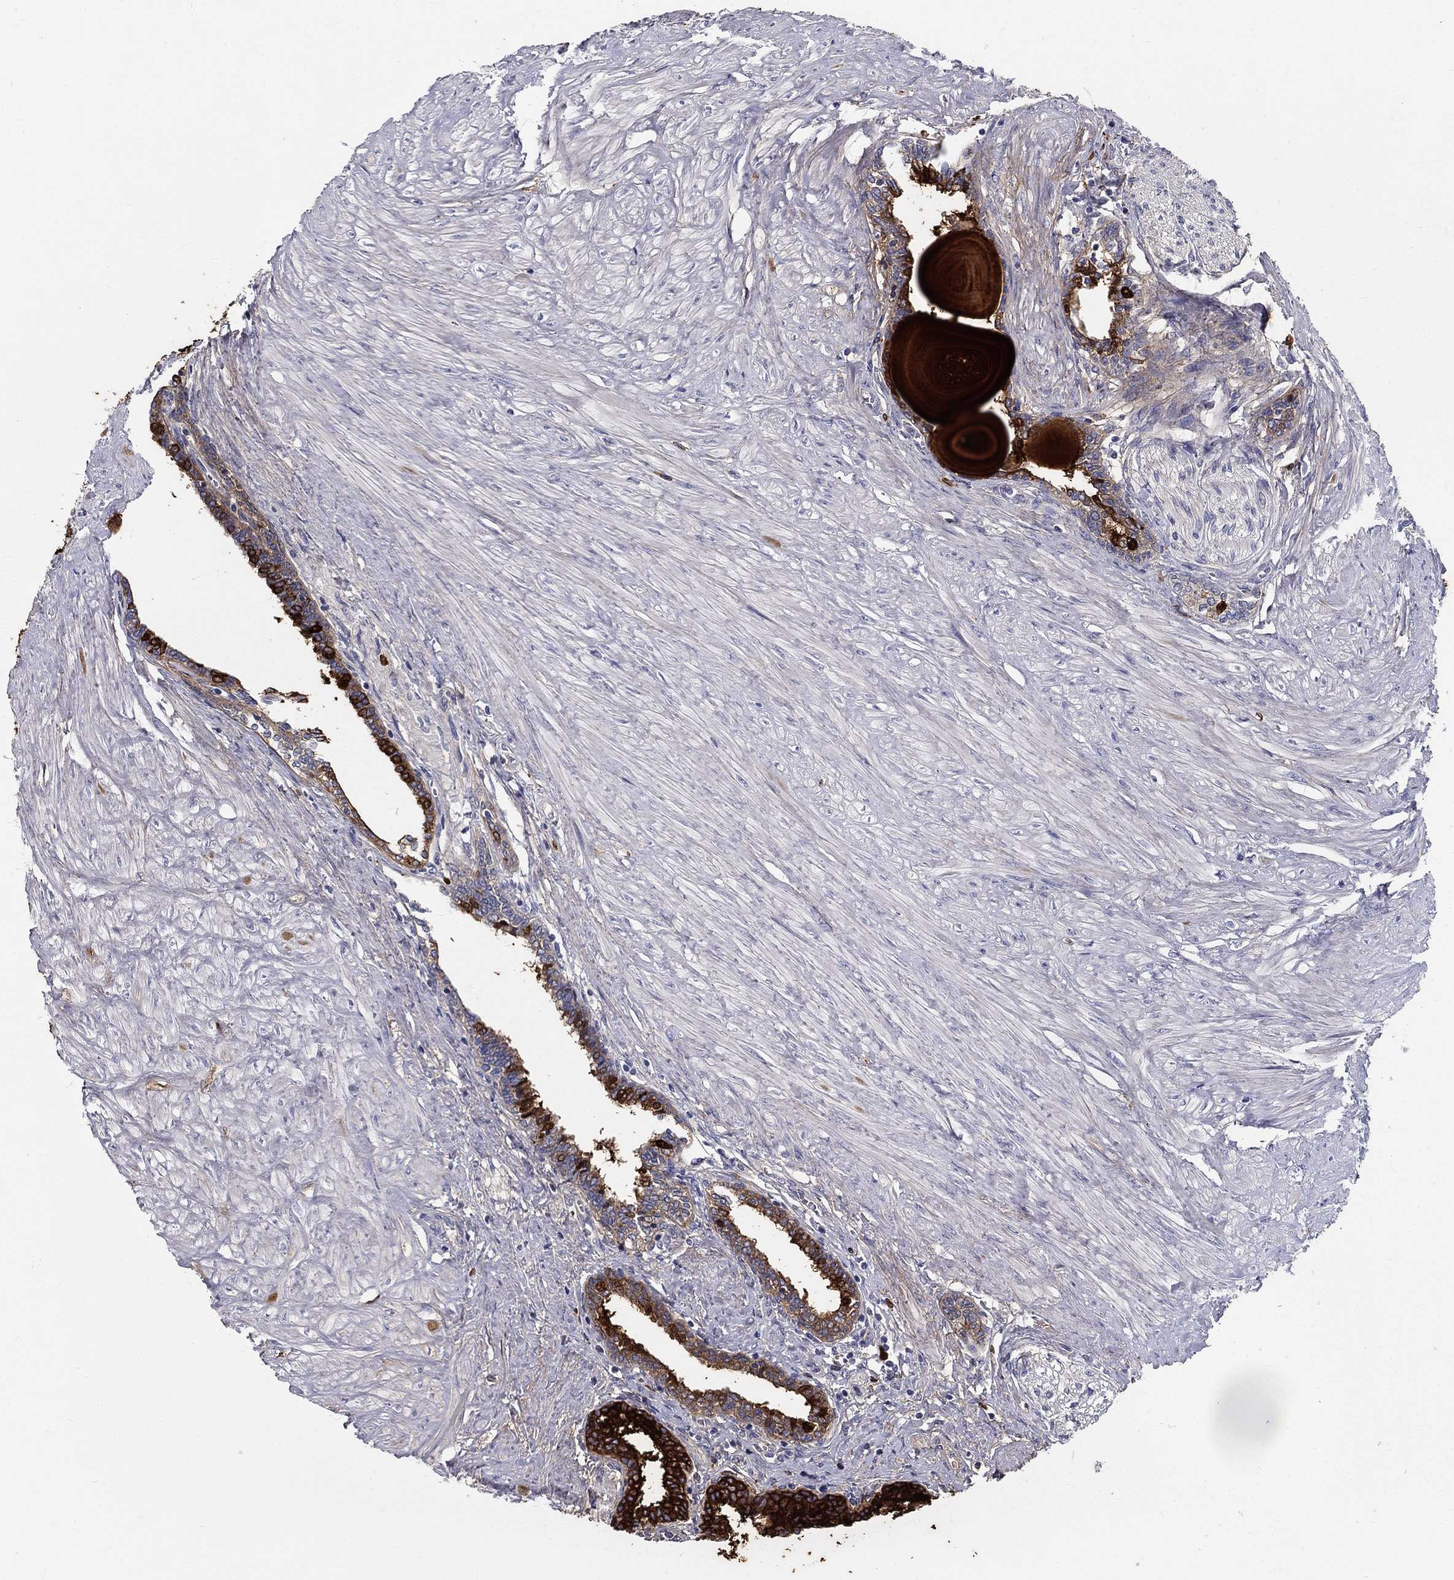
{"staining": {"intensity": "strong", "quantity": "<25%", "location": "cytoplasmic/membranous"}, "tissue": "prostate", "cell_type": "Glandular cells", "image_type": "normal", "snomed": [{"axis": "morphology", "description": "Normal tissue, NOS"}, {"axis": "topography", "description": "Prostate"}], "caption": "Prostate stained with IHC displays strong cytoplasmic/membranous staining in about <25% of glandular cells.", "gene": "TGM4", "patient": {"sex": "male", "age": 55}}